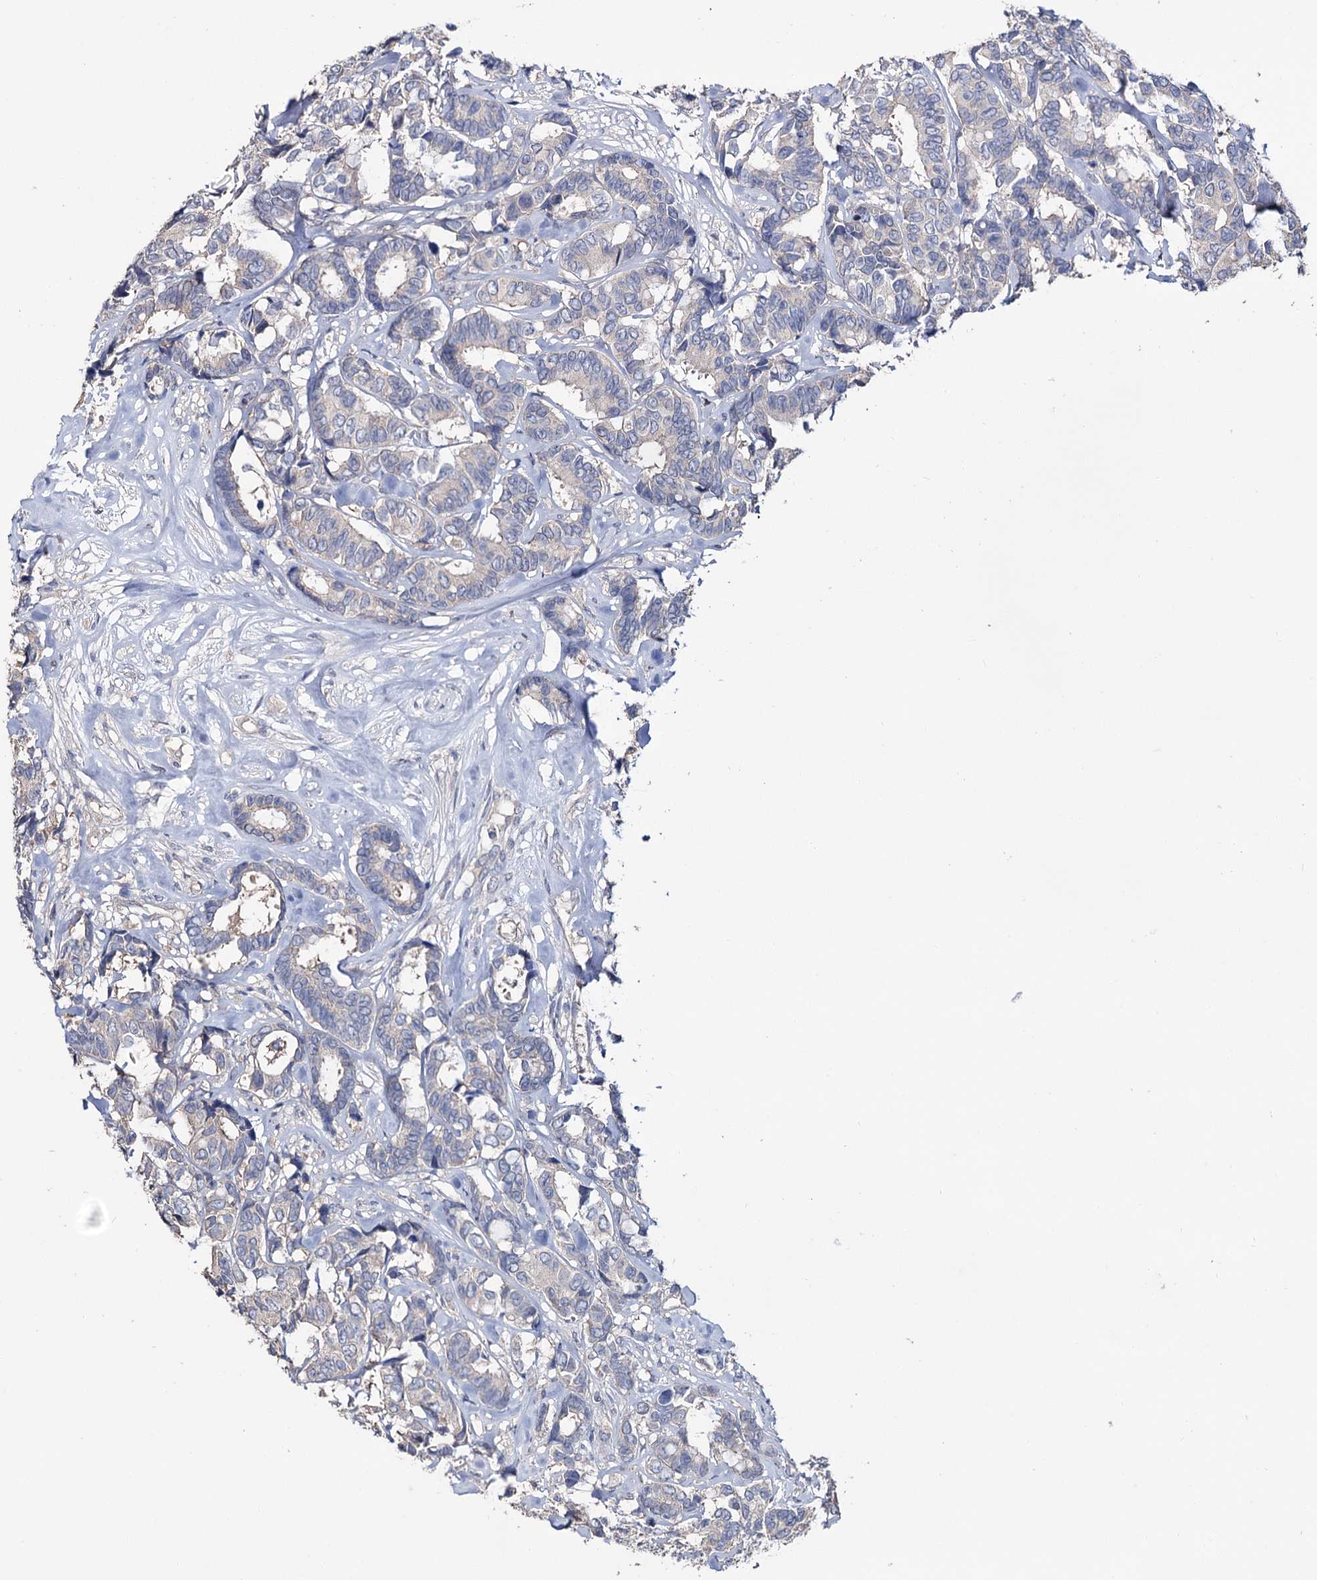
{"staining": {"intensity": "negative", "quantity": "none", "location": "none"}, "tissue": "breast cancer", "cell_type": "Tumor cells", "image_type": "cancer", "snomed": [{"axis": "morphology", "description": "Duct carcinoma"}, {"axis": "topography", "description": "Breast"}], "caption": "This is an IHC image of human infiltrating ductal carcinoma (breast). There is no positivity in tumor cells.", "gene": "EPB41L5", "patient": {"sex": "female", "age": 87}}